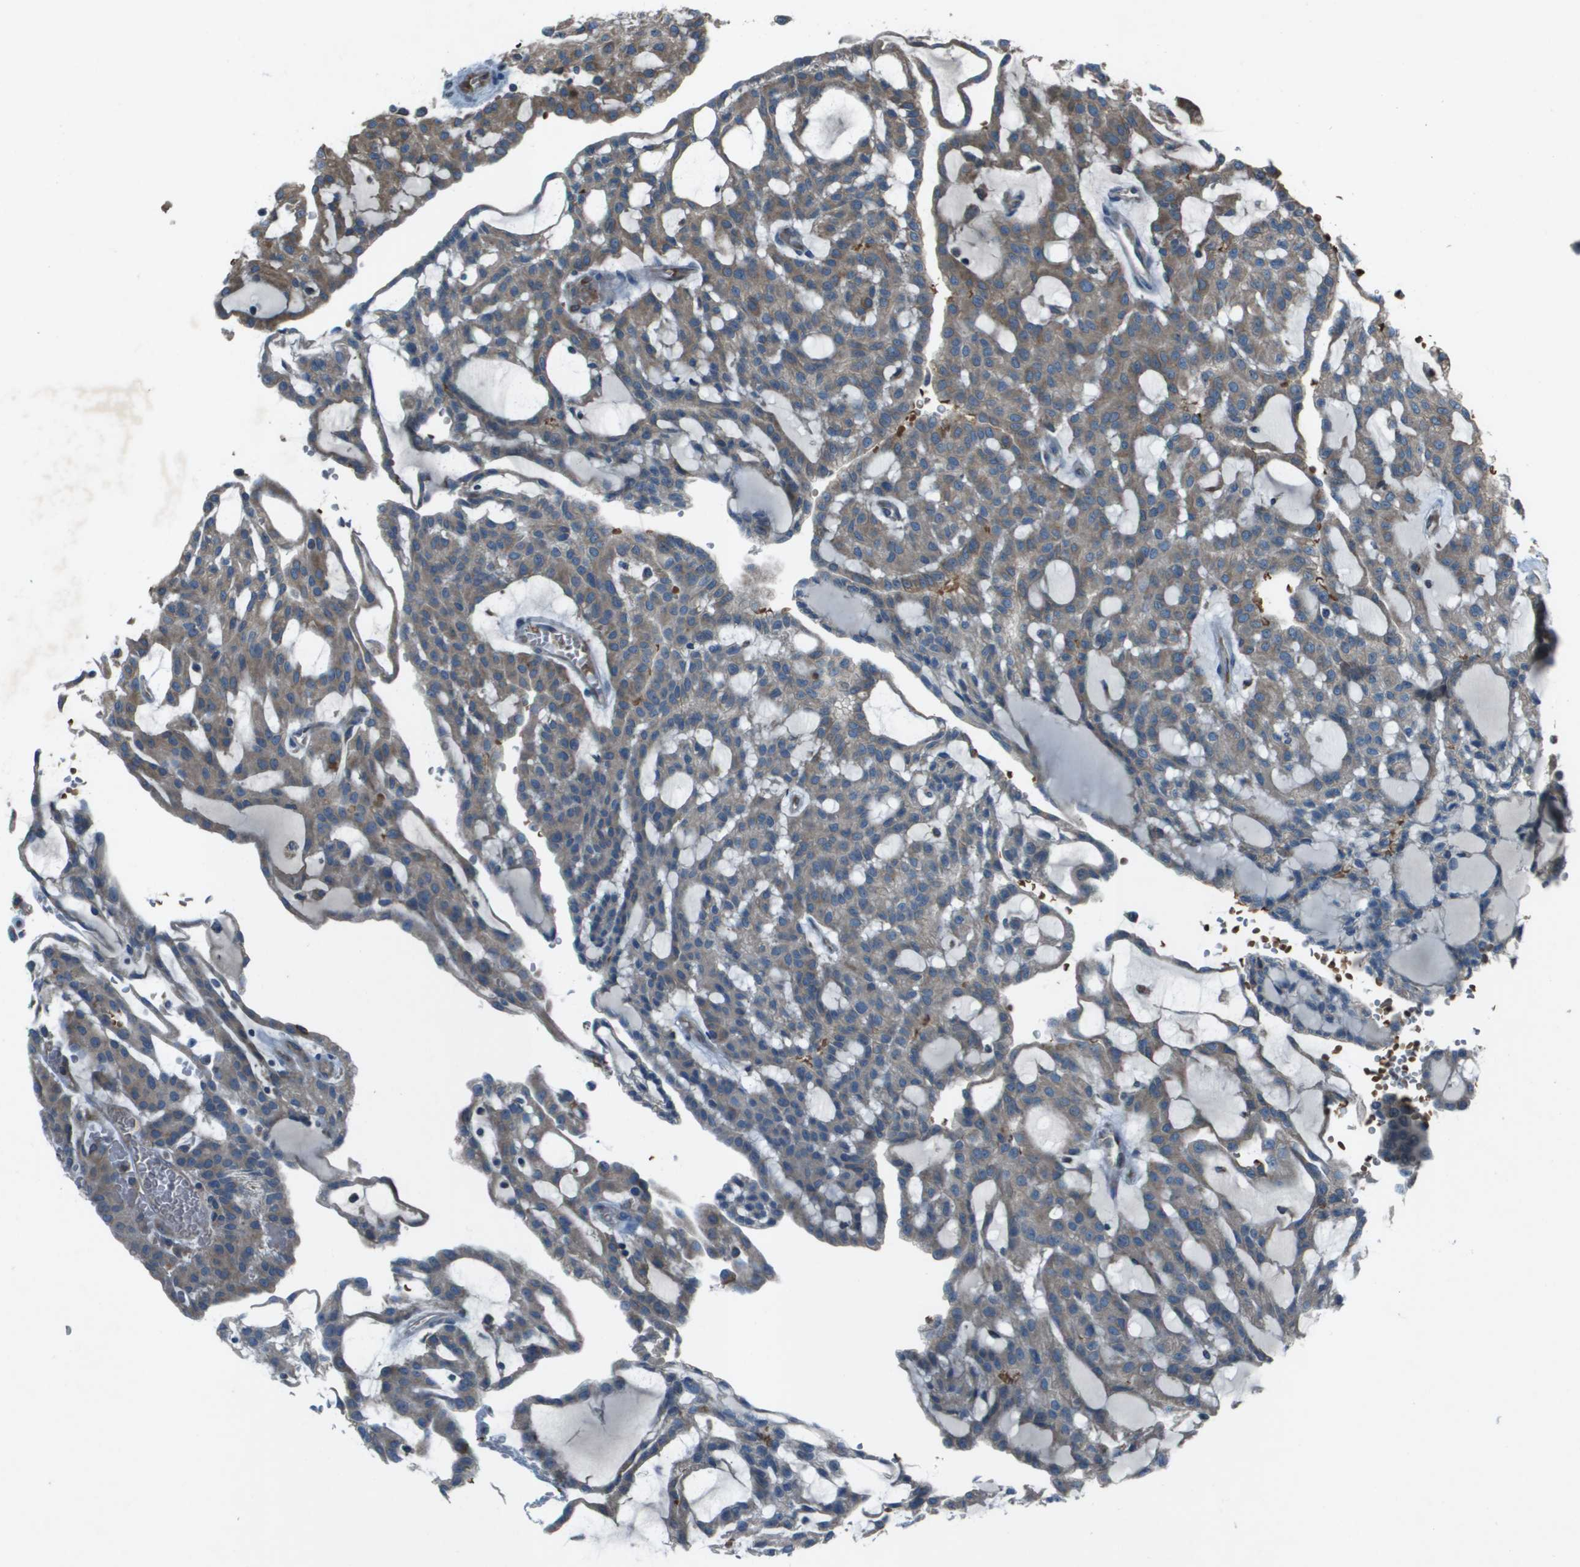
{"staining": {"intensity": "moderate", "quantity": "25%-75%", "location": "cytoplasmic/membranous"}, "tissue": "renal cancer", "cell_type": "Tumor cells", "image_type": "cancer", "snomed": [{"axis": "morphology", "description": "Adenocarcinoma, NOS"}, {"axis": "topography", "description": "Kidney"}], "caption": "IHC micrograph of human renal cancer (adenocarcinoma) stained for a protein (brown), which reveals medium levels of moderate cytoplasmic/membranous positivity in about 25%-75% of tumor cells.", "gene": "UTS2", "patient": {"sex": "male", "age": 63}}